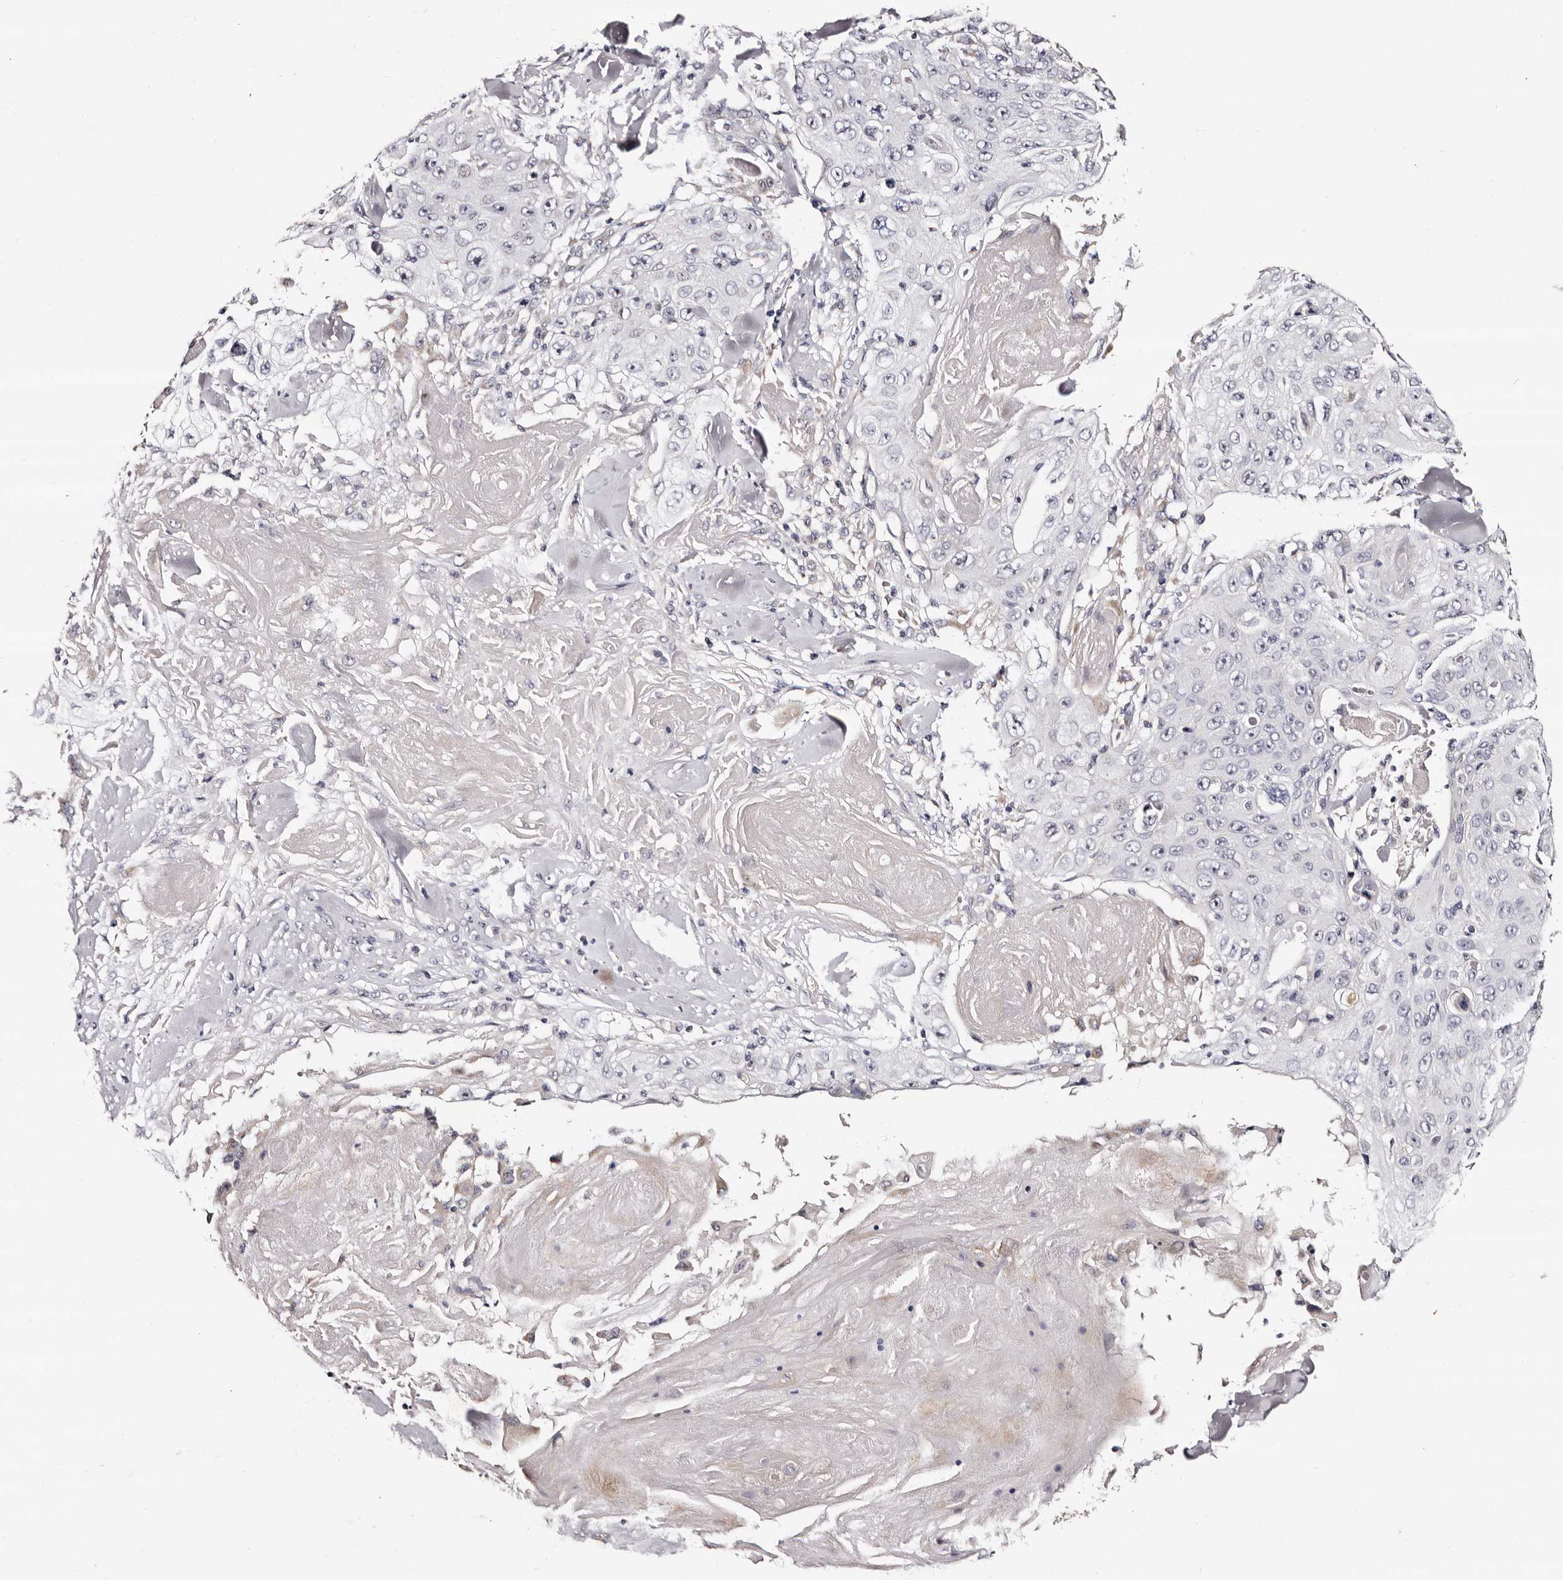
{"staining": {"intensity": "negative", "quantity": "none", "location": "none"}, "tissue": "skin cancer", "cell_type": "Tumor cells", "image_type": "cancer", "snomed": [{"axis": "morphology", "description": "Squamous cell carcinoma, NOS"}, {"axis": "topography", "description": "Skin"}], "caption": "Photomicrograph shows no significant protein expression in tumor cells of skin squamous cell carcinoma.", "gene": "TAF4B", "patient": {"sex": "male", "age": 86}}